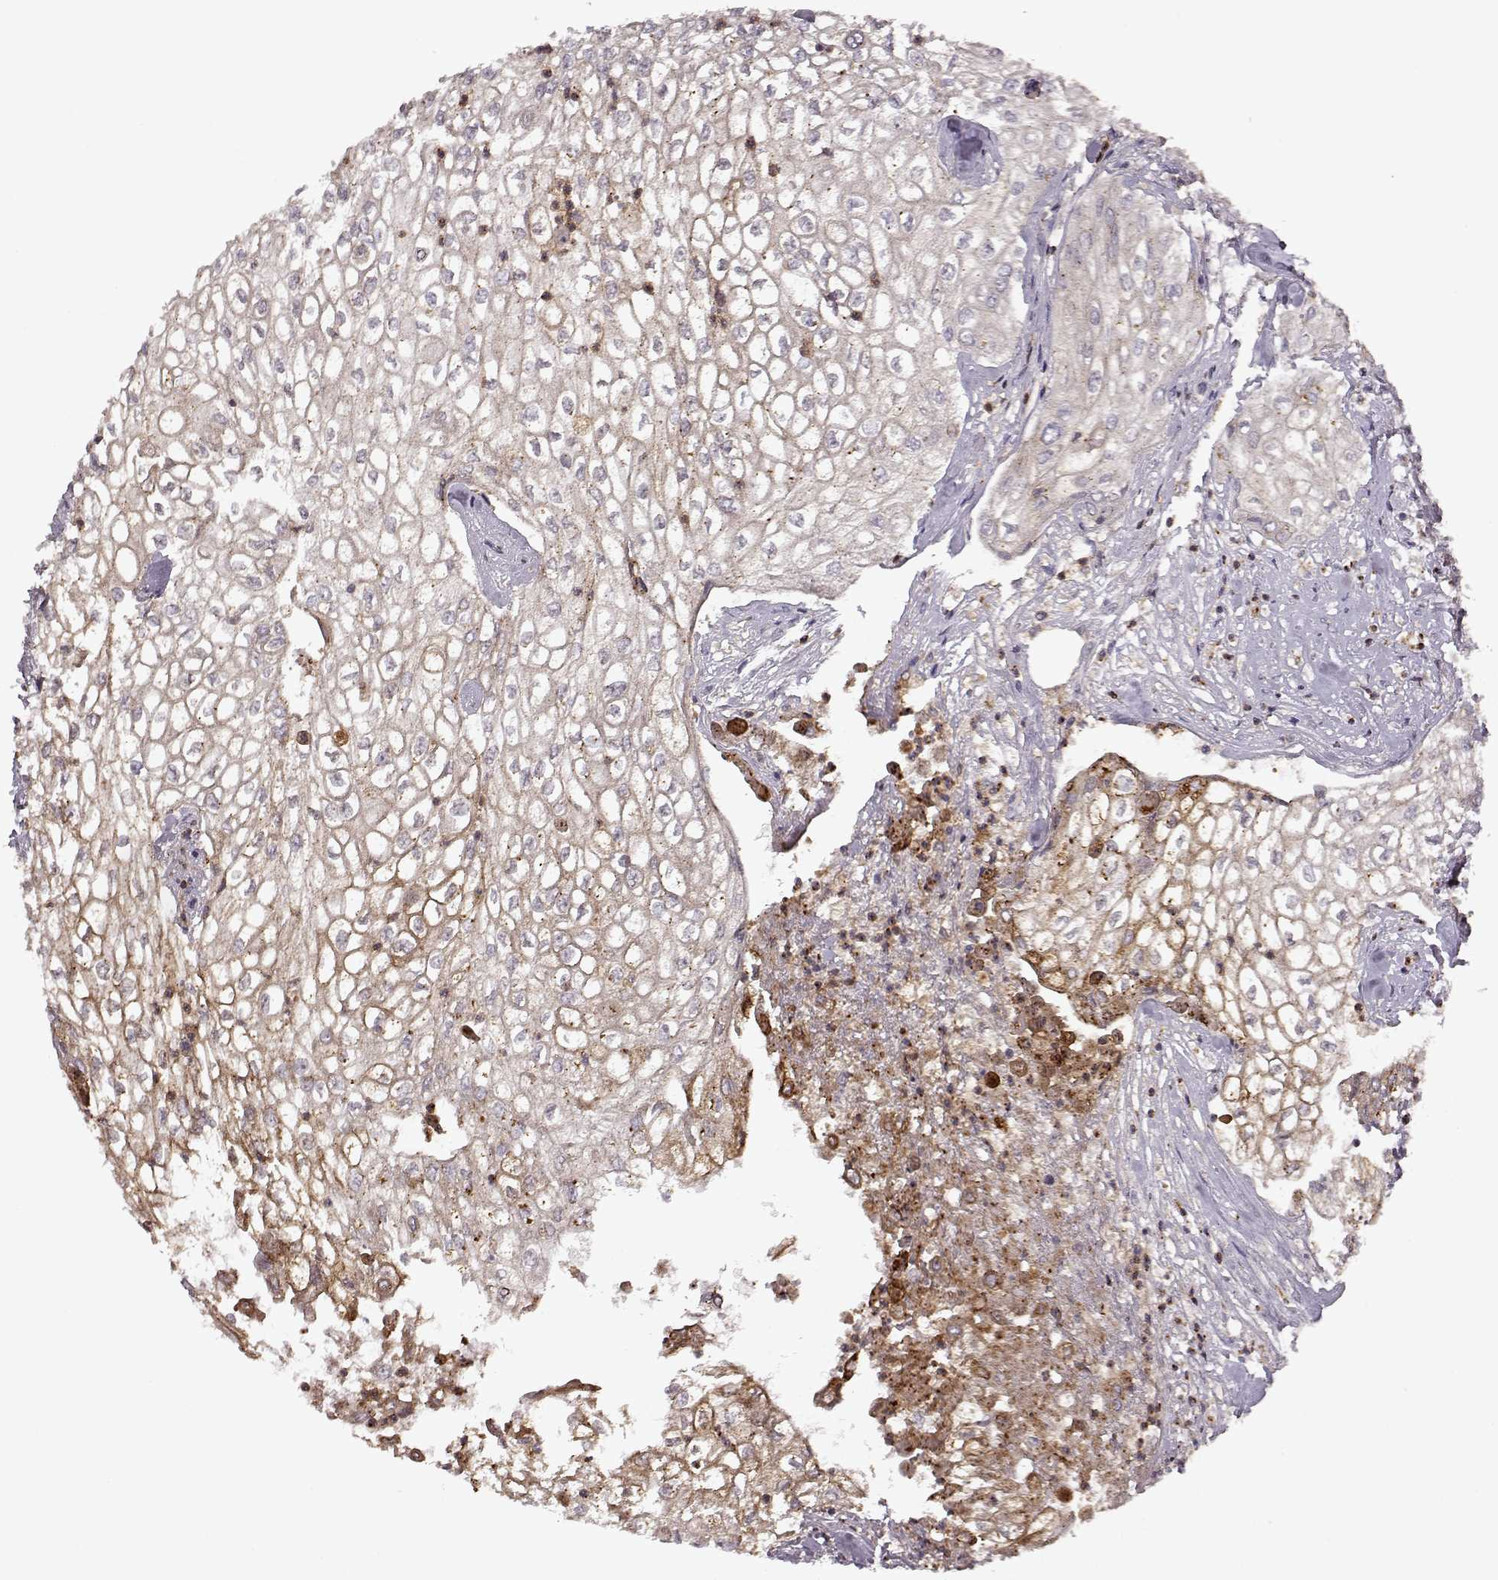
{"staining": {"intensity": "moderate", "quantity": "<25%", "location": "cytoplasmic/membranous"}, "tissue": "urothelial cancer", "cell_type": "Tumor cells", "image_type": "cancer", "snomed": [{"axis": "morphology", "description": "Urothelial carcinoma, High grade"}, {"axis": "topography", "description": "Urinary bladder"}], "caption": "Urothelial cancer was stained to show a protein in brown. There is low levels of moderate cytoplasmic/membranous positivity in about <25% of tumor cells. (brown staining indicates protein expression, while blue staining denotes nuclei).", "gene": "IFRD2", "patient": {"sex": "male", "age": 62}}